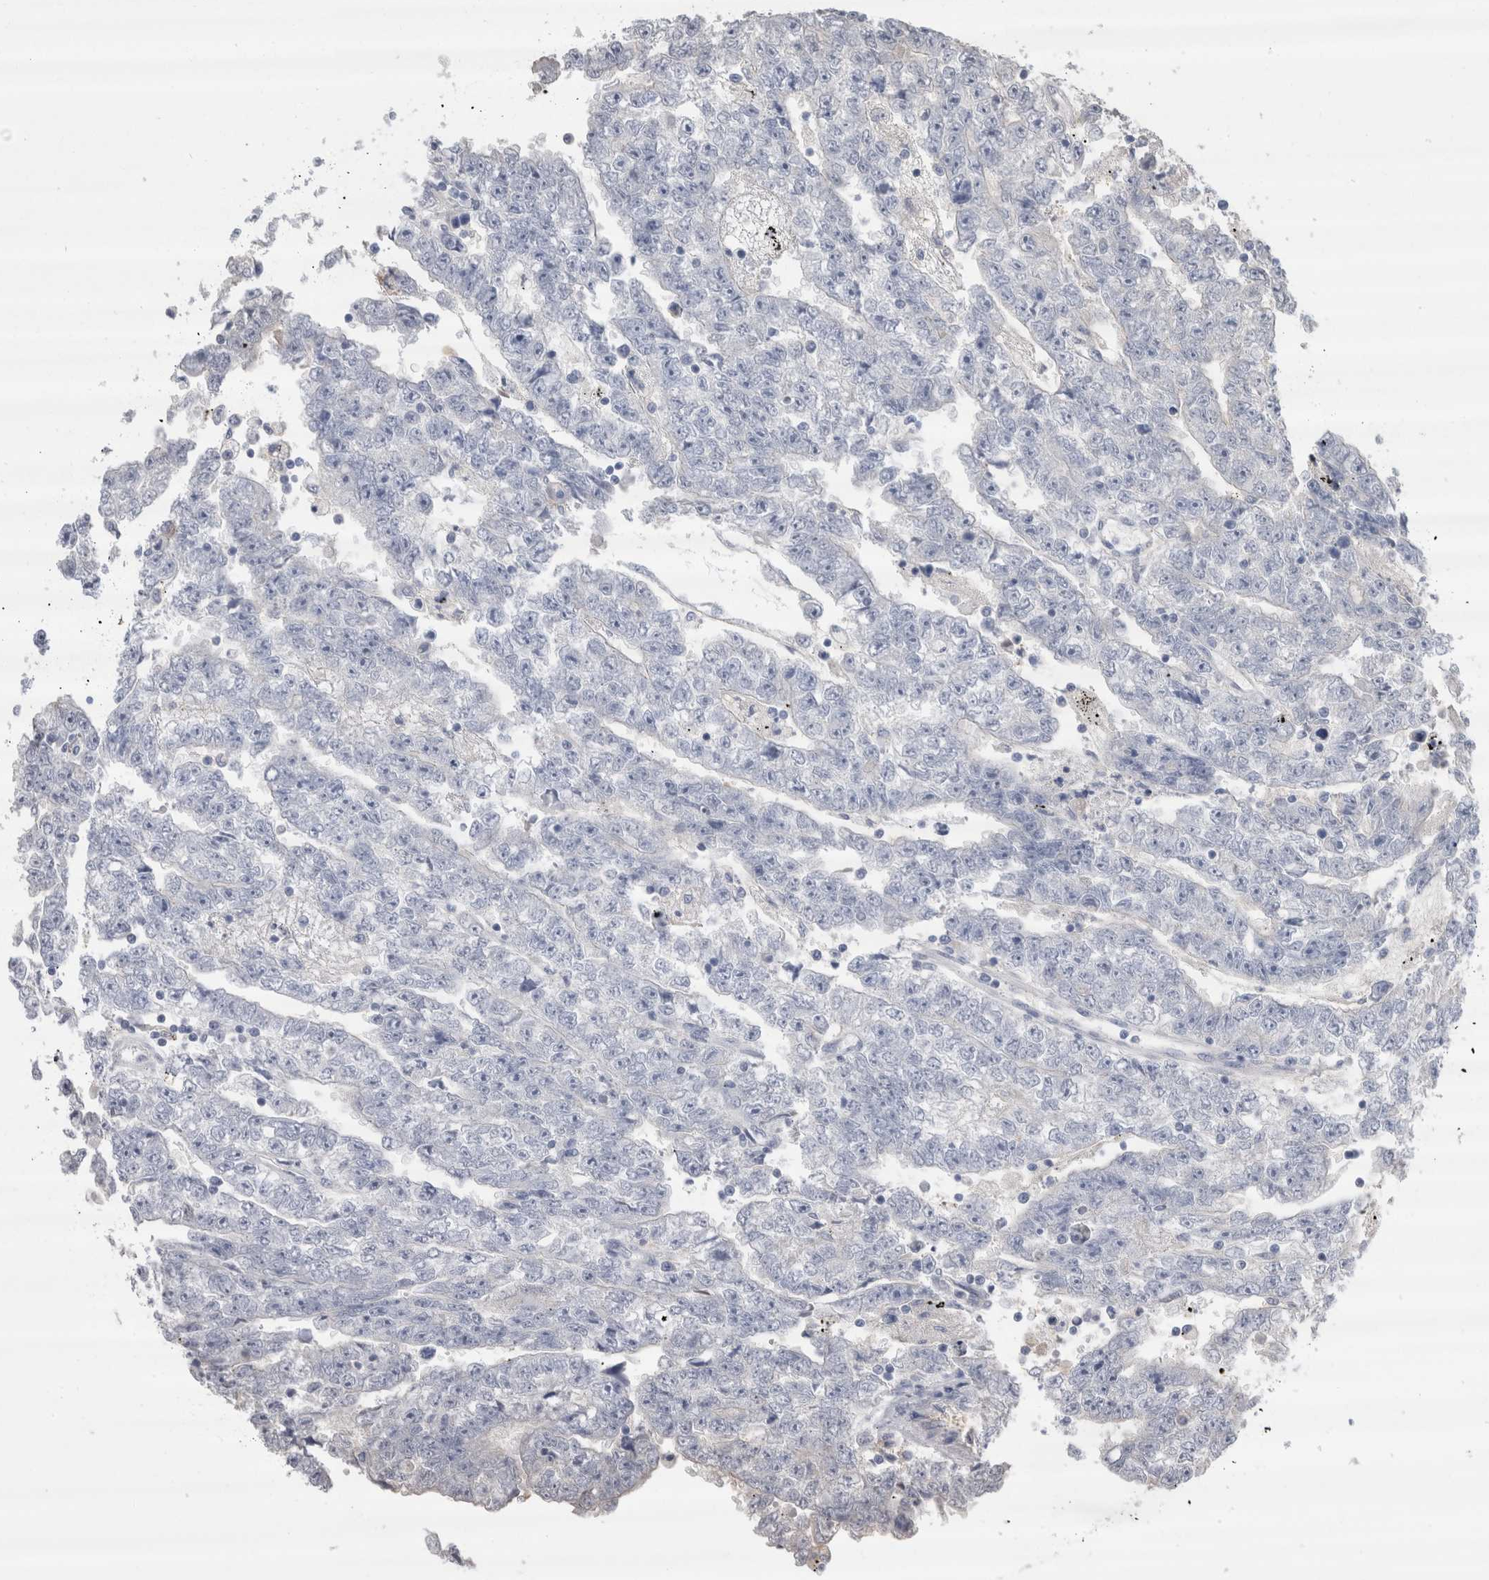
{"staining": {"intensity": "negative", "quantity": "none", "location": "none"}, "tissue": "testis cancer", "cell_type": "Tumor cells", "image_type": "cancer", "snomed": [{"axis": "morphology", "description": "Carcinoma, Embryonal, NOS"}, {"axis": "topography", "description": "Testis"}], "caption": "This micrograph is of testis cancer stained with IHC to label a protein in brown with the nuclei are counter-stained blue. There is no staining in tumor cells.", "gene": "REG1A", "patient": {"sex": "male", "age": 25}}